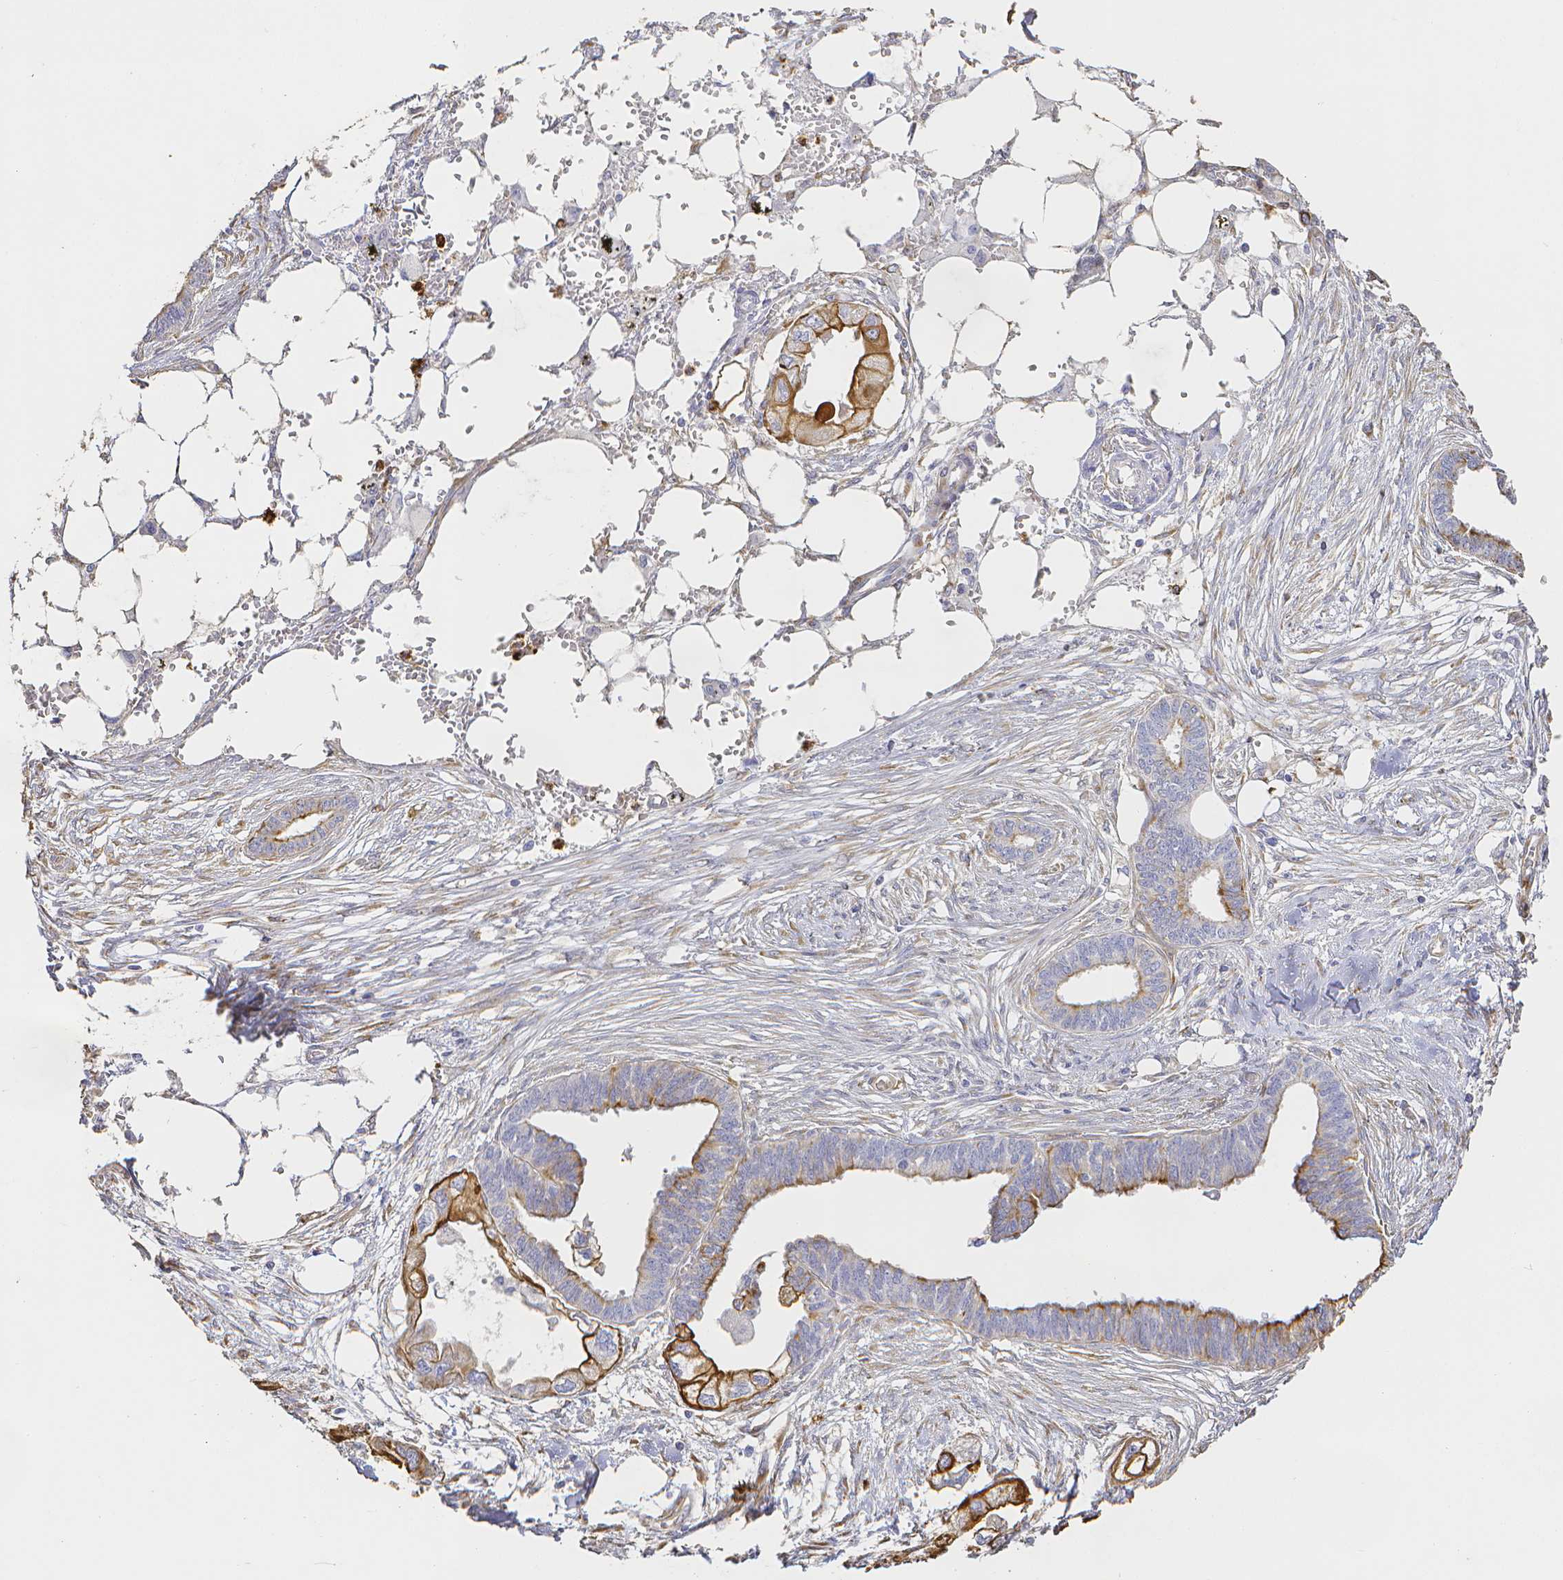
{"staining": {"intensity": "strong", "quantity": "<25%", "location": "cytoplasmic/membranous"}, "tissue": "endometrial cancer", "cell_type": "Tumor cells", "image_type": "cancer", "snomed": [{"axis": "morphology", "description": "Adenocarcinoma, NOS"}, {"axis": "morphology", "description": "Adenocarcinoma, metastatic, NOS"}, {"axis": "topography", "description": "Adipose tissue"}, {"axis": "topography", "description": "Endometrium"}], "caption": "Brown immunohistochemical staining in human metastatic adenocarcinoma (endometrial) reveals strong cytoplasmic/membranous staining in approximately <25% of tumor cells. (brown staining indicates protein expression, while blue staining denotes nuclei).", "gene": "SMURF1", "patient": {"sex": "female", "age": 67}}